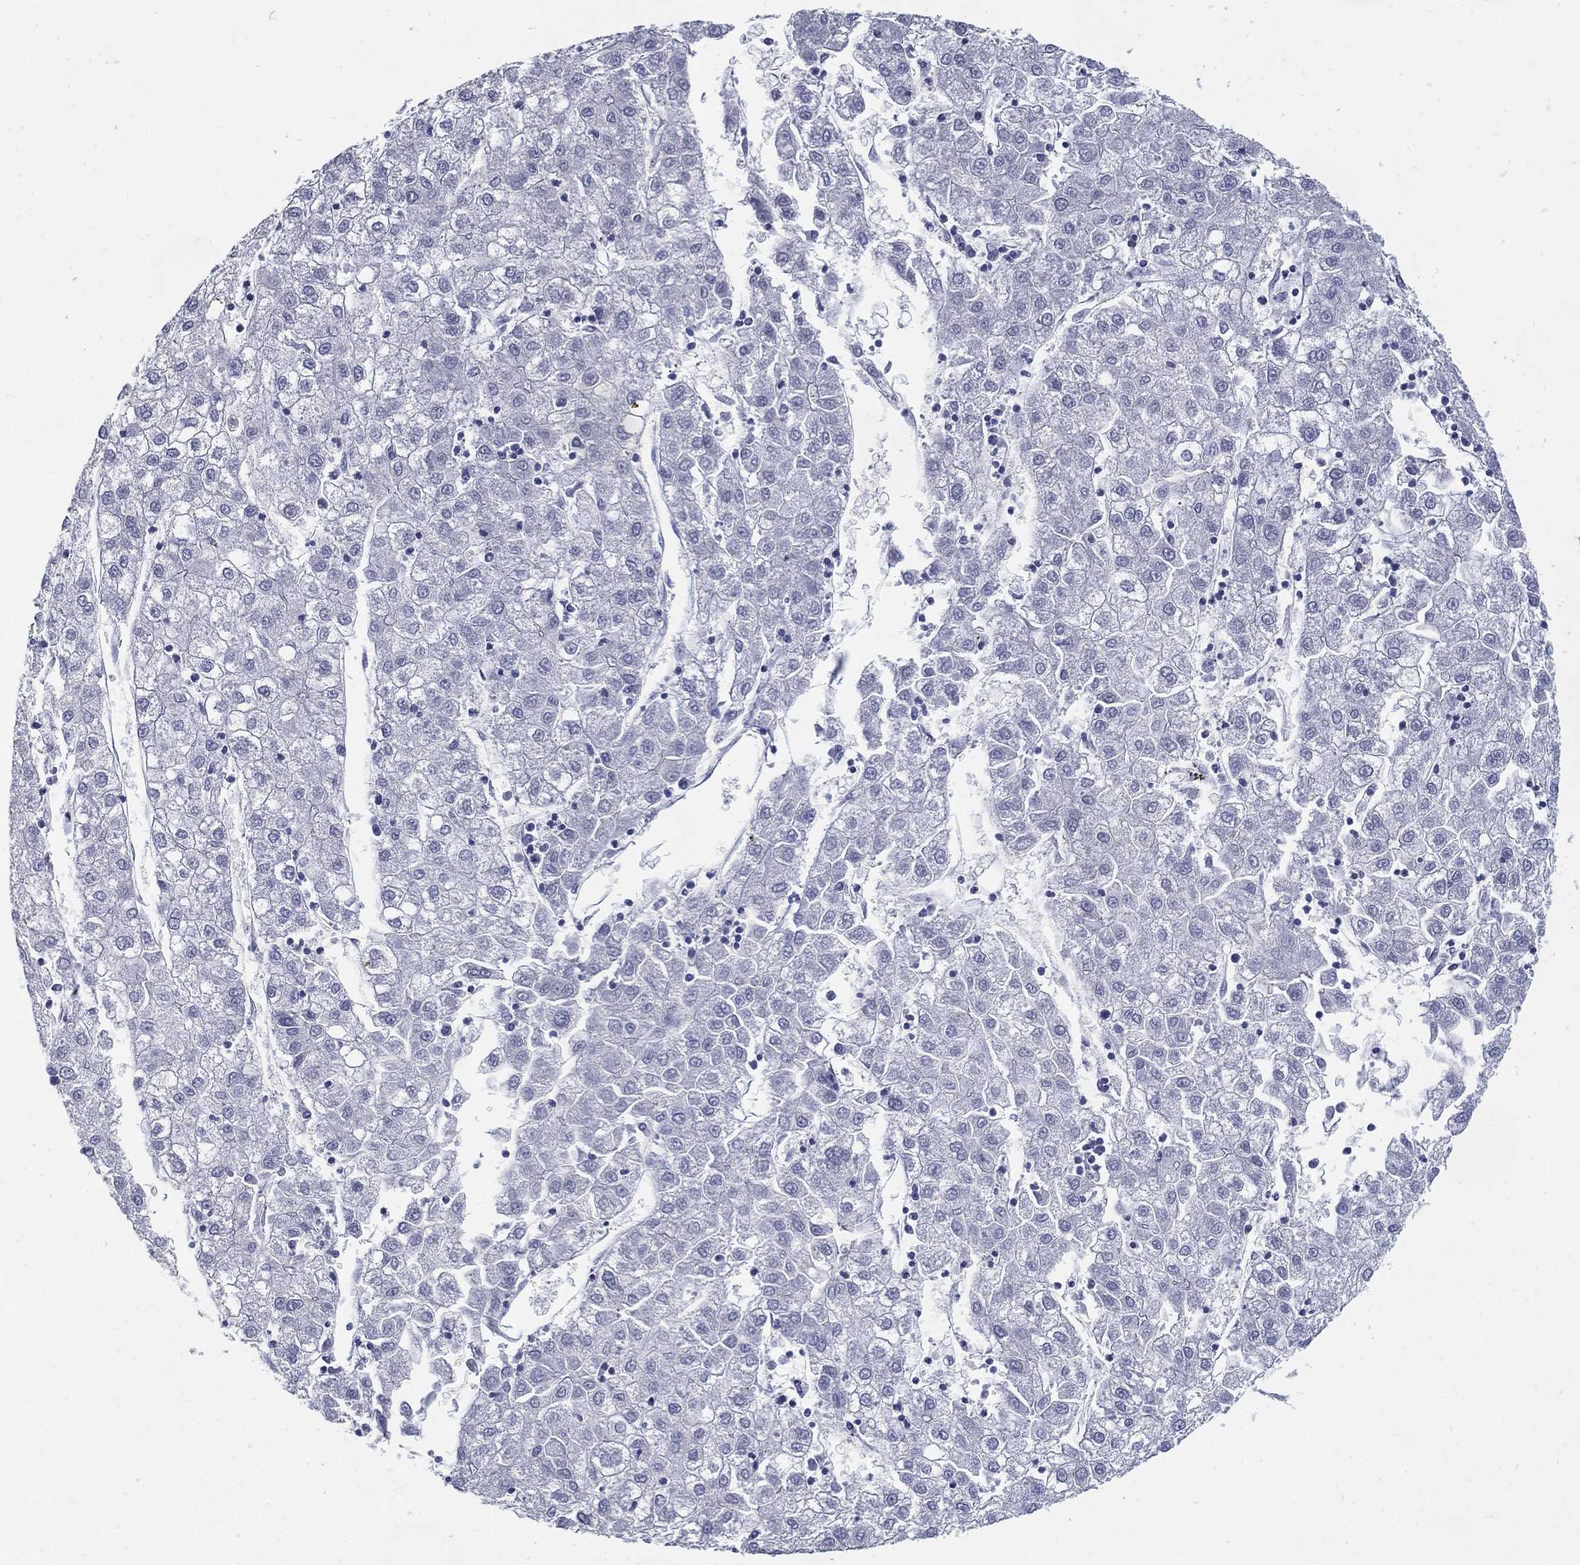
{"staining": {"intensity": "negative", "quantity": "none", "location": "none"}, "tissue": "liver cancer", "cell_type": "Tumor cells", "image_type": "cancer", "snomed": [{"axis": "morphology", "description": "Carcinoma, Hepatocellular, NOS"}, {"axis": "topography", "description": "Liver"}], "caption": "An image of liver cancer (hepatocellular carcinoma) stained for a protein reveals no brown staining in tumor cells. Brightfield microscopy of immunohistochemistry stained with DAB (brown) and hematoxylin (blue), captured at high magnification.", "gene": "KIF2C", "patient": {"sex": "male", "age": 72}}